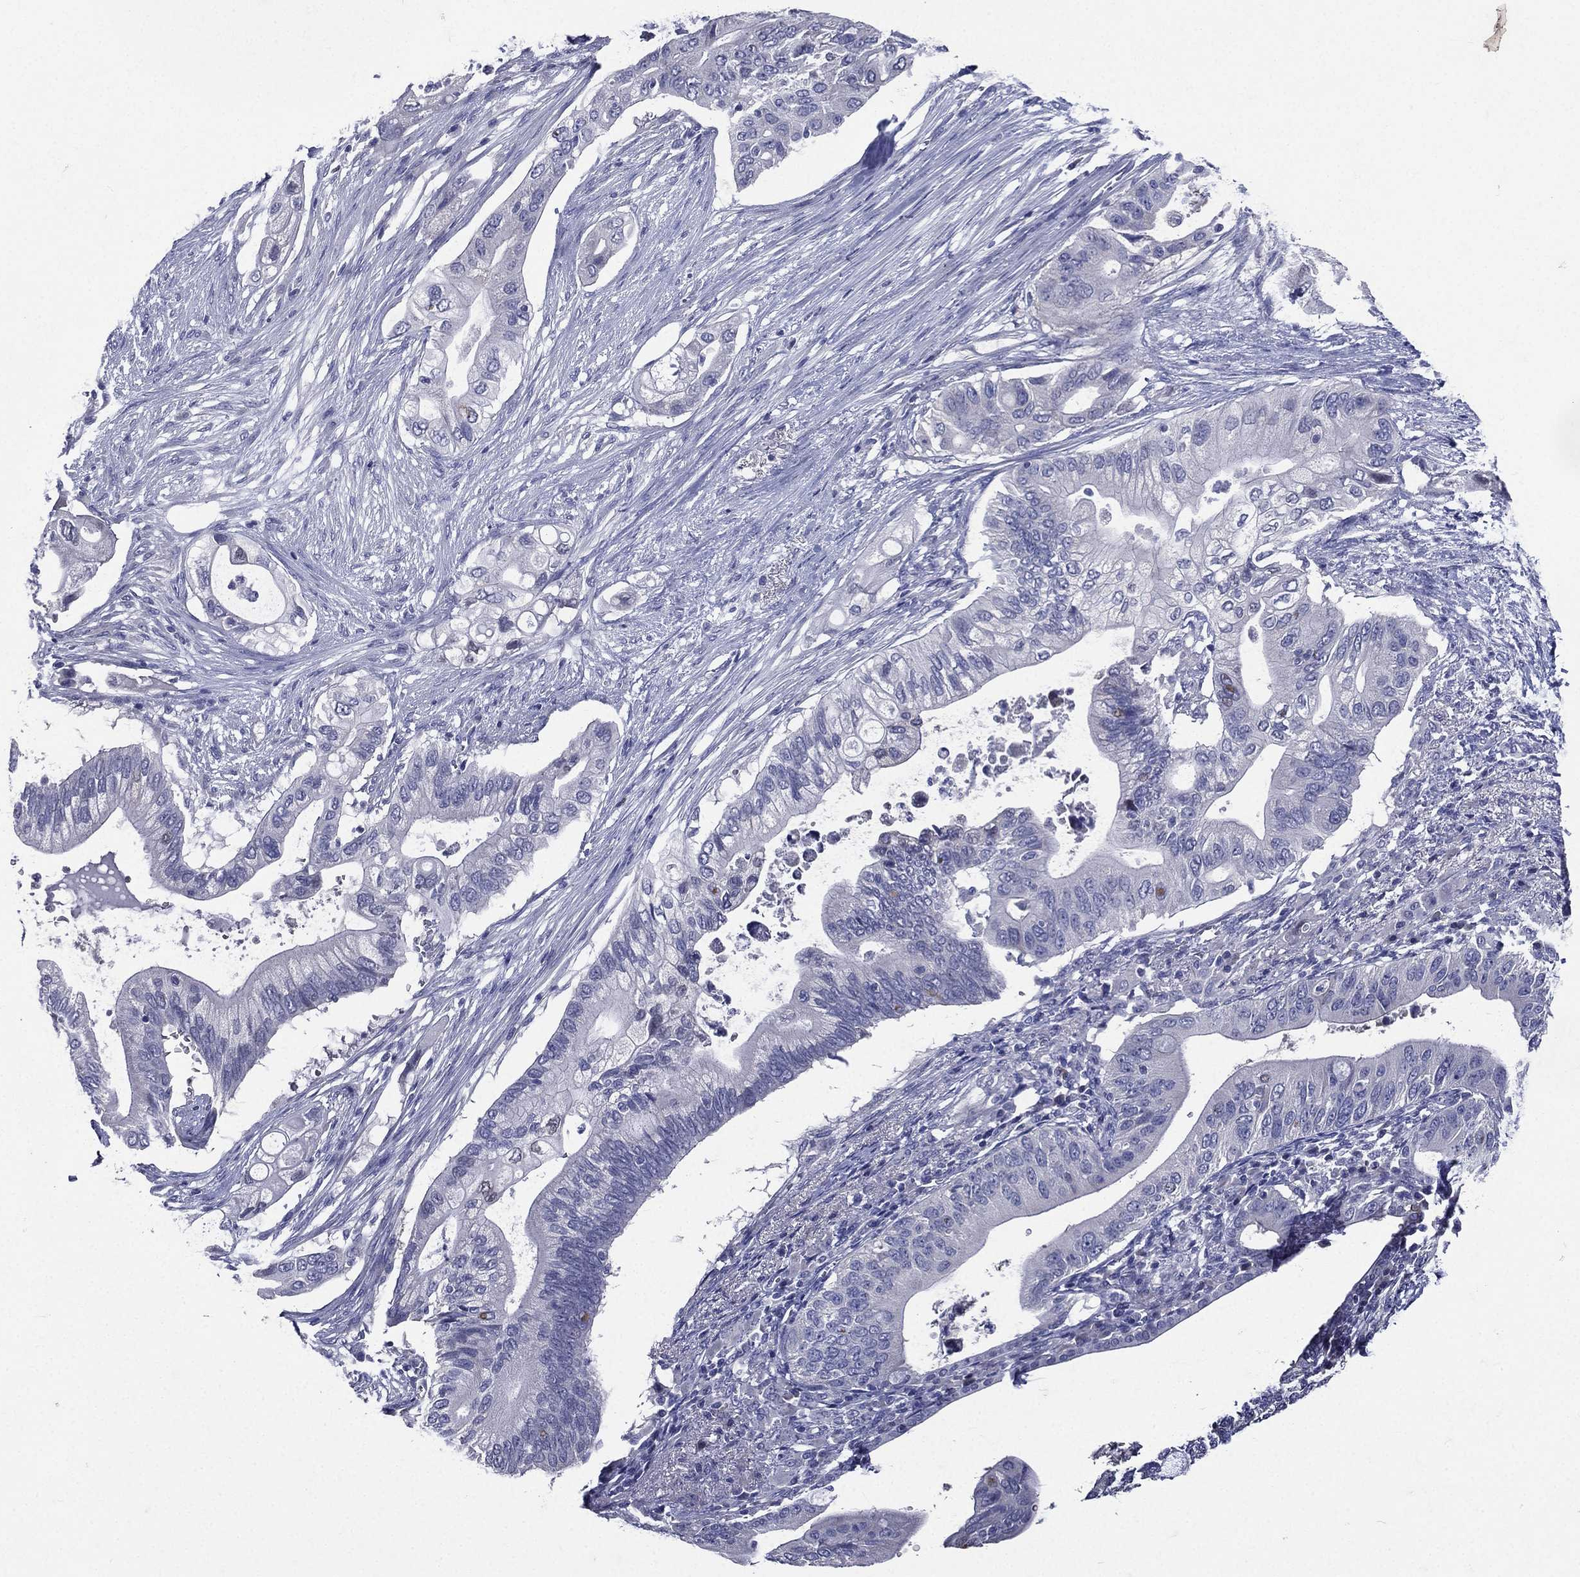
{"staining": {"intensity": "negative", "quantity": "none", "location": "none"}, "tissue": "pancreatic cancer", "cell_type": "Tumor cells", "image_type": "cancer", "snomed": [{"axis": "morphology", "description": "Adenocarcinoma, NOS"}, {"axis": "topography", "description": "Pancreas"}], "caption": "Photomicrograph shows no protein expression in tumor cells of pancreatic cancer tissue. (Immunohistochemistry, brightfield microscopy, high magnification).", "gene": "TGM1", "patient": {"sex": "female", "age": 72}}